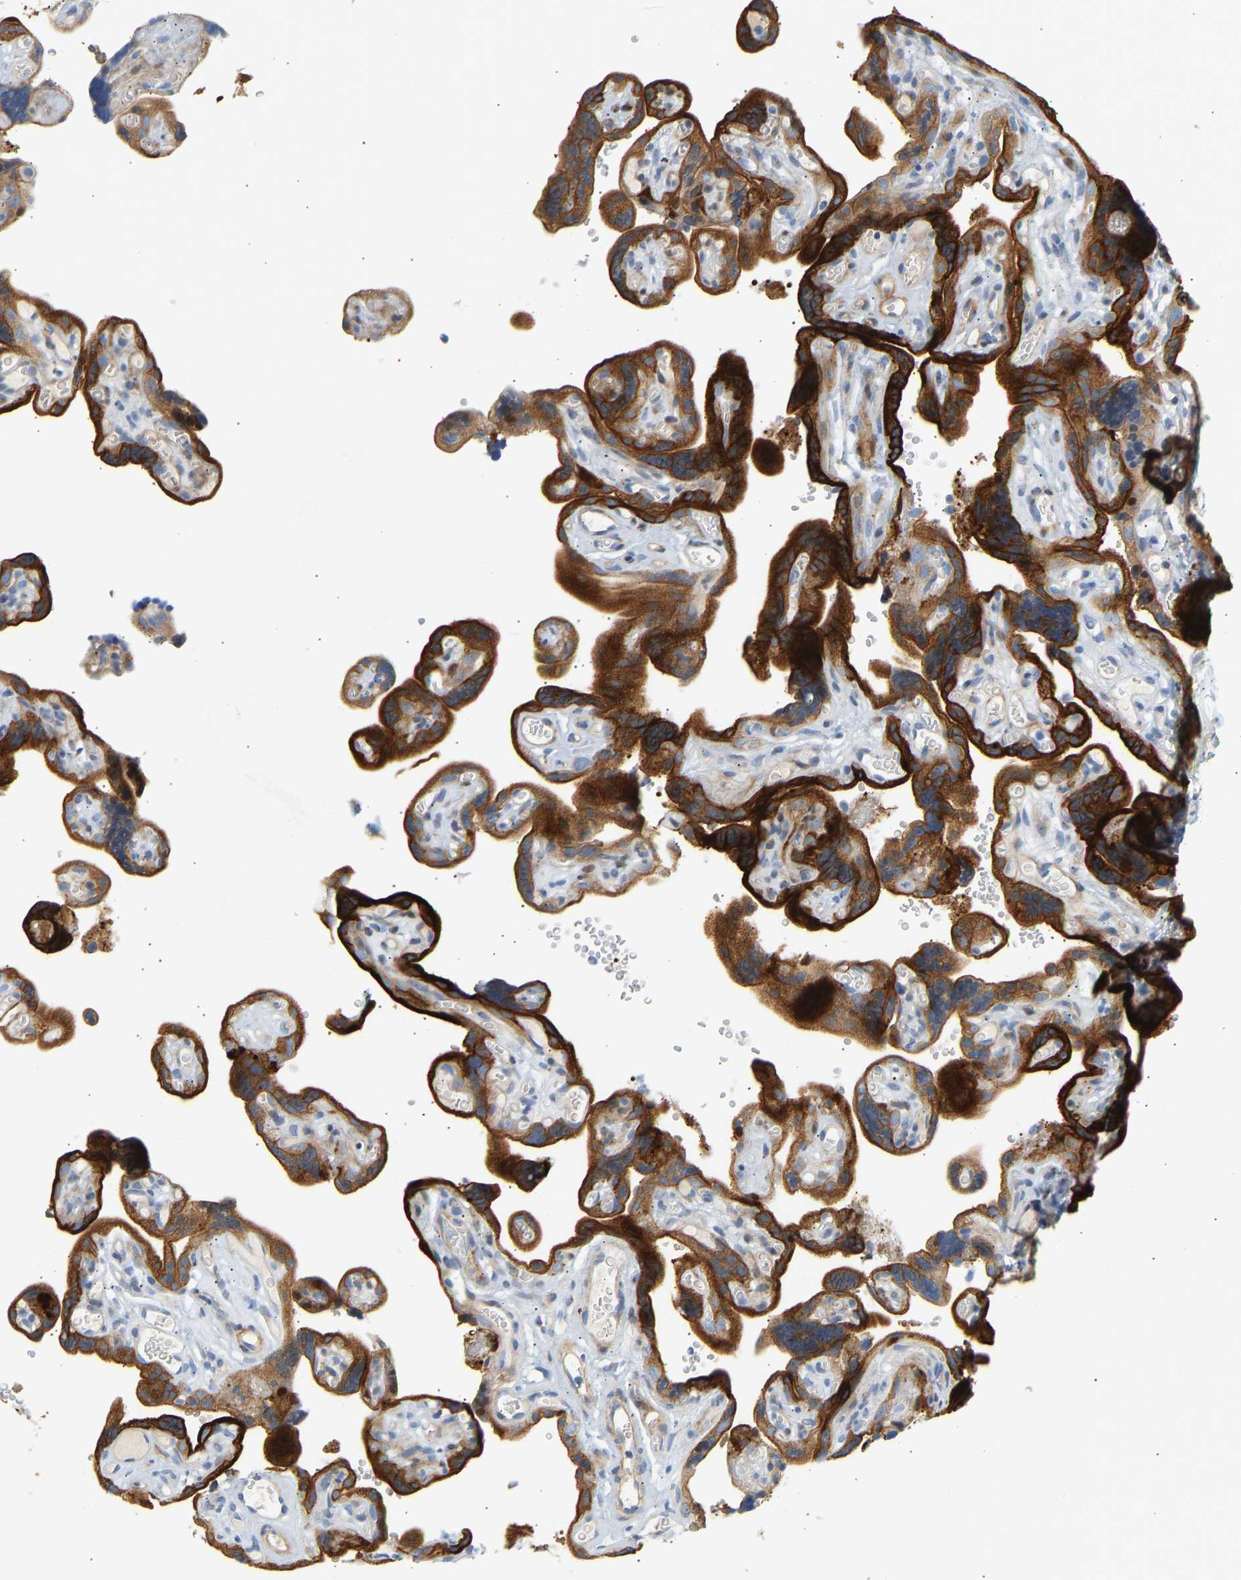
{"staining": {"intensity": "strong", "quantity": ">75%", "location": "cytoplasmic/membranous"}, "tissue": "placenta", "cell_type": "Decidual cells", "image_type": "normal", "snomed": [{"axis": "morphology", "description": "Normal tissue, NOS"}, {"axis": "topography", "description": "Placenta"}], "caption": "Protein staining by immunohistochemistry (IHC) displays strong cytoplasmic/membranous positivity in approximately >75% of decidual cells in benign placenta.", "gene": "SLC30A7", "patient": {"sex": "female", "age": 30}}